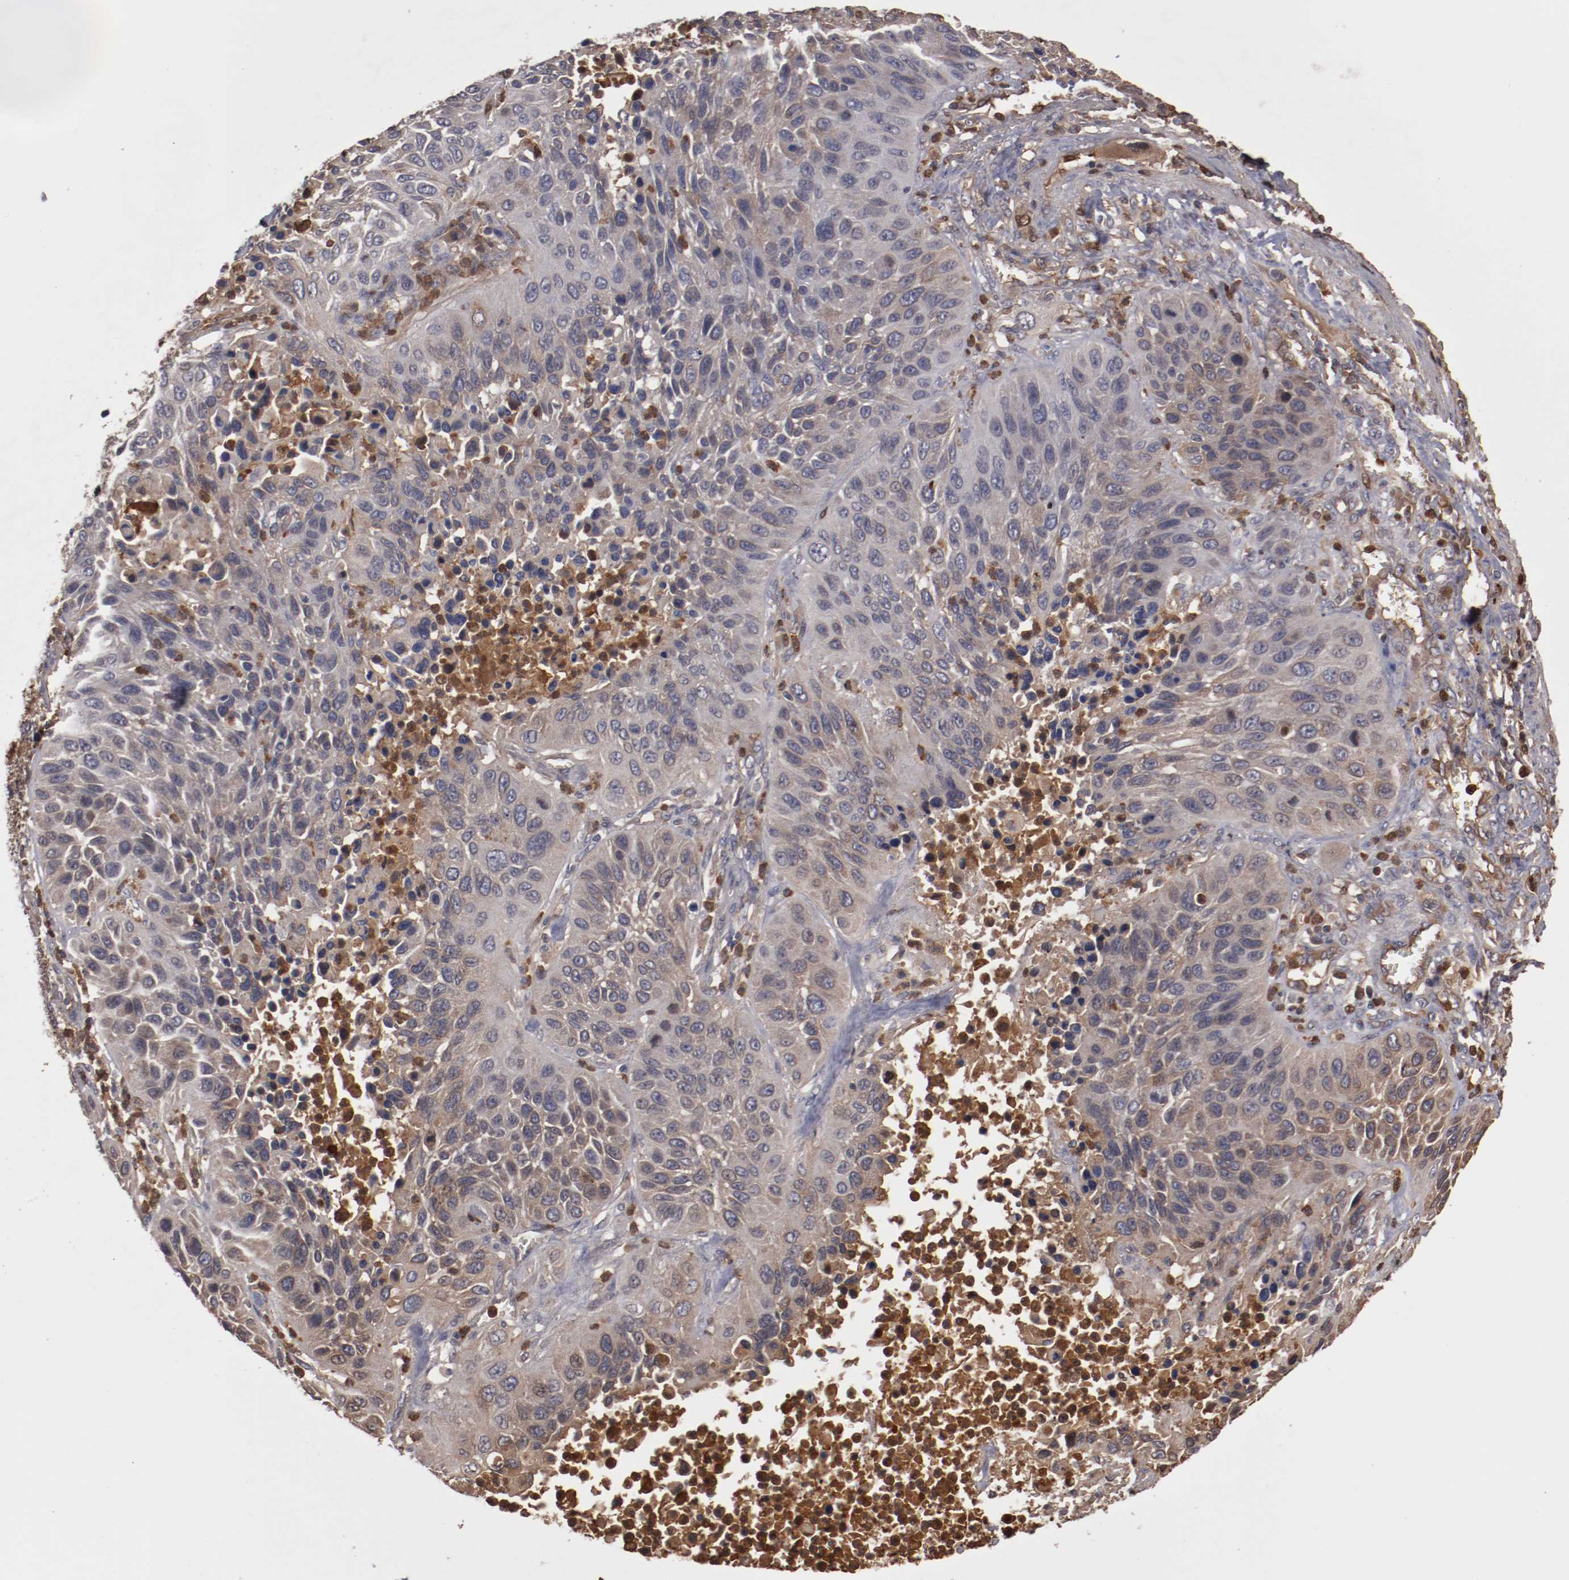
{"staining": {"intensity": "weak", "quantity": ">75%", "location": "cytoplasmic/membranous"}, "tissue": "lung cancer", "cell_type": "Tumor cells", "image_type": "cancer", "snomed": [{"axis": "morphology", "description": "Squamous cell carcinoma, NOS"}, {"axis": "topography", "description": "Lung"}], "caption": "Immunohistochemical staining of squamous cell carcinoma (lung) demonstrates low levels of weak cytoplasmic/membranous expression in approximately >75% of tumor cells.", "gene": "SERPINA7", "patient": {"sex": "female", "age": 76}}